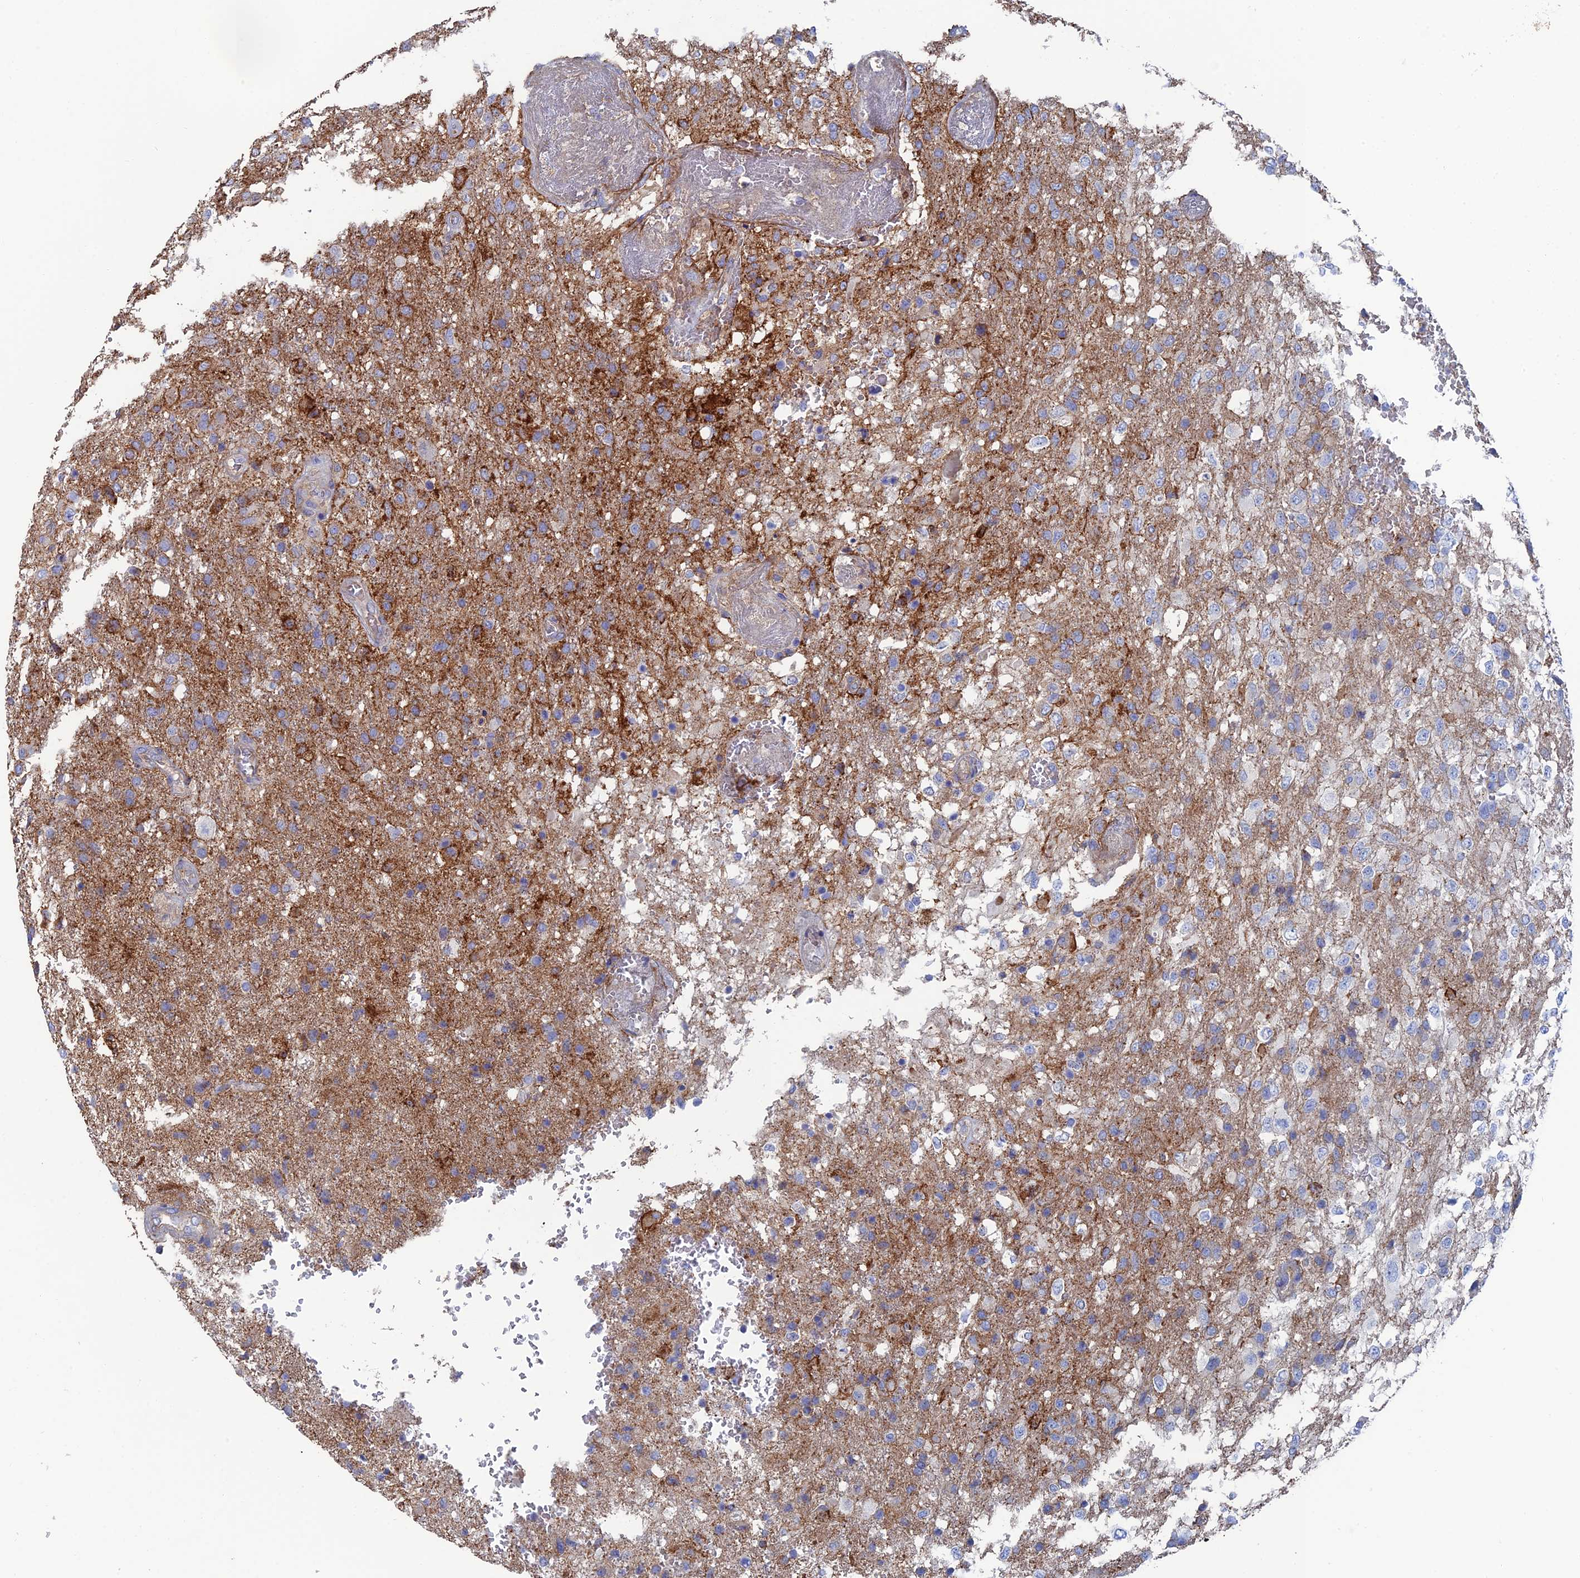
{"staining": {"intensity": "negative", "quantity": "none", "location": "none"}, "tissue": "glioma", "cell_type": "Tumor cells", "image_type": "cancer", "snomed": [{"axis": "morphology", "description": "Glioma, malignant, High grade"}, {"axis": "topography", "description": "Brain"}], "caption": "Immunohistochemical staining of glioma exhibits no significant staining in tumor cells.", "gene": "SNX11", "patient": {"sex": "female", "age": 74}}